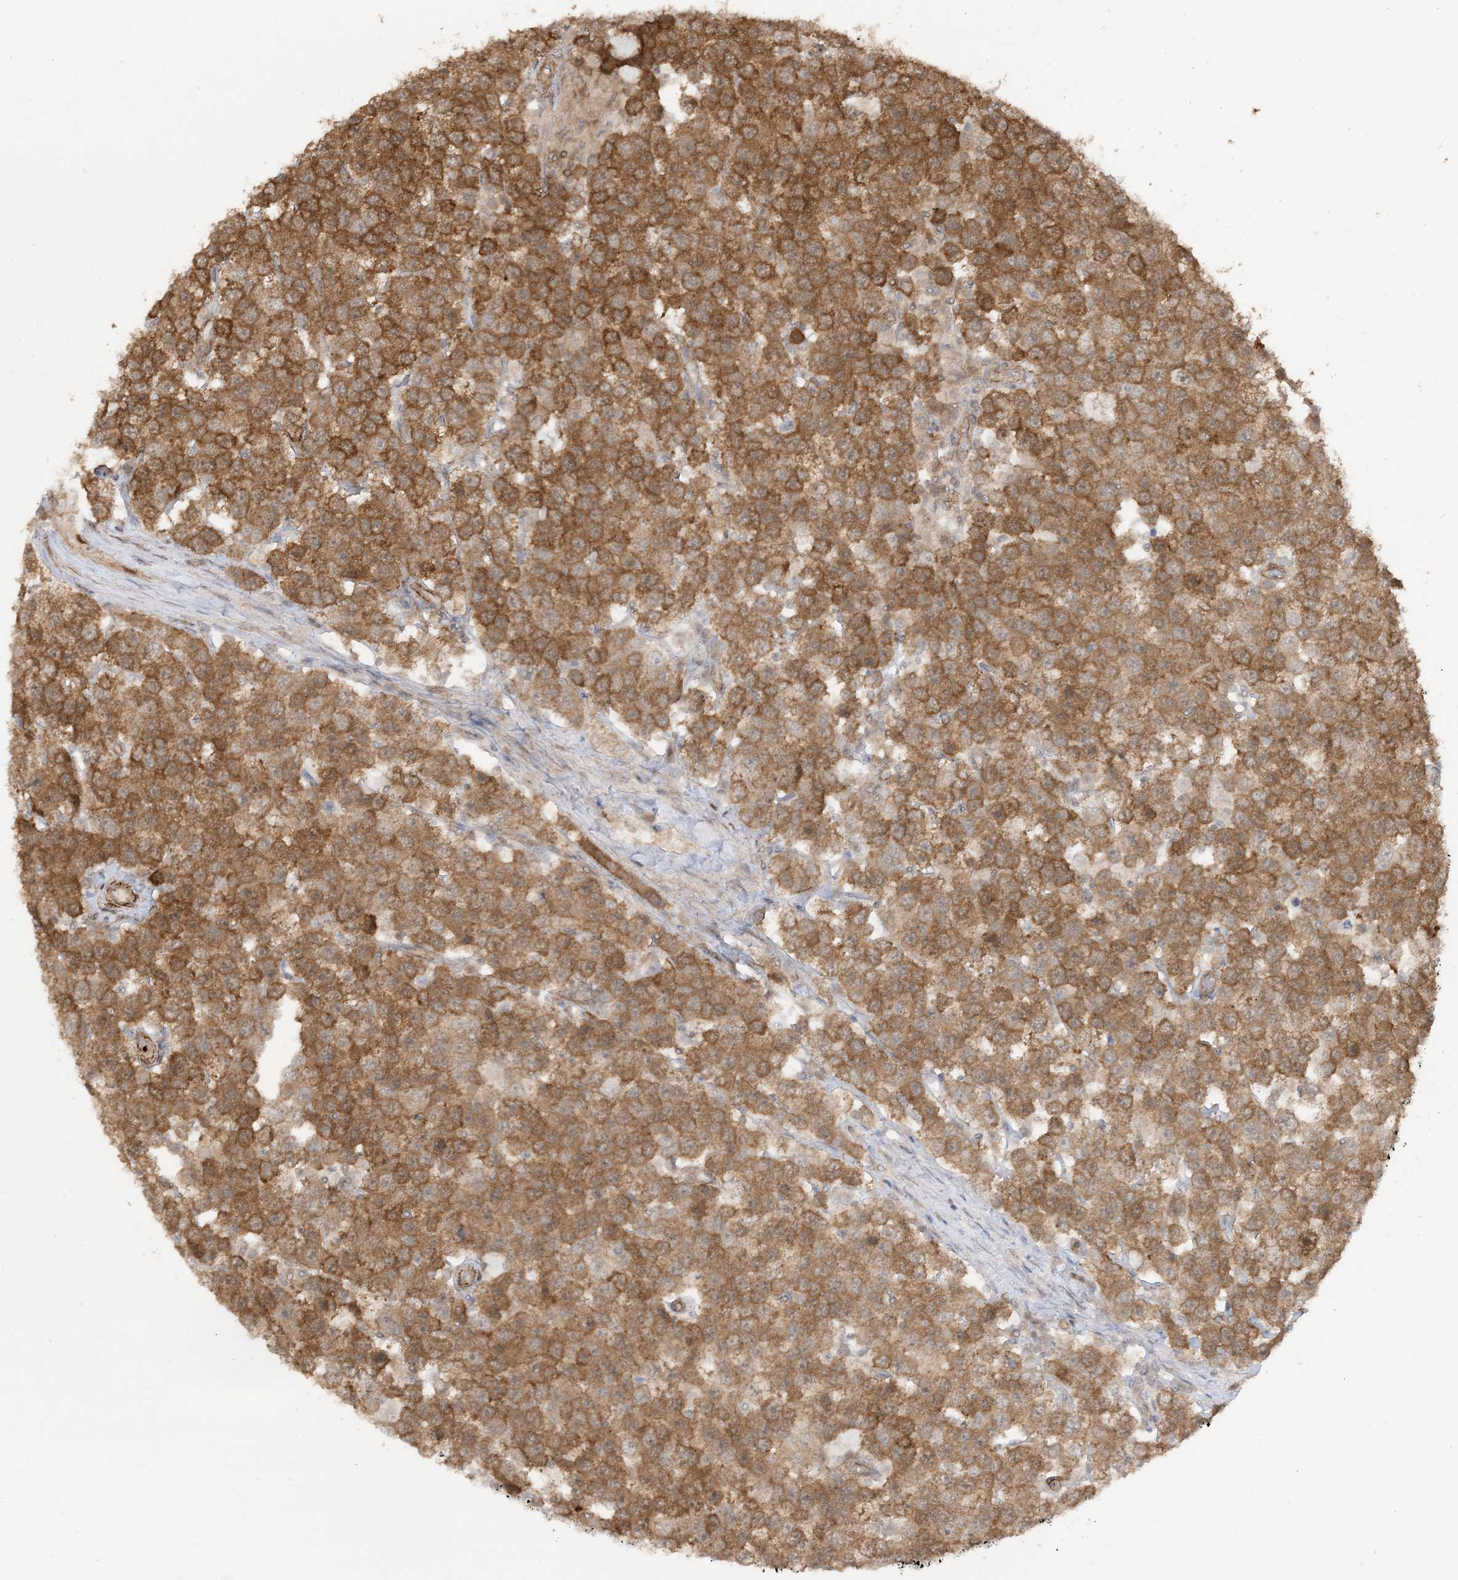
{"staining": {"intensity": "strong", "quantity": ">75%", "location": "cytoplasmic/membranous"}, "tissue": "testis cancer", "cell_type": "Tumor cells", "image_type": "cancer", "snomed": [{"axis": "morphology", "description": "Seminoma, NOS"}, {"axis": "topography", "description": "Testis"}], "caption": "This photomicrograph reveals immunohistochemistry (IHC) staining of human testis seminoma, with high strong cytoplasmic/membranous positivity in about >75% of tumor cells.", "gene": "TBCC", "patient": {"sex": "male", "age": 28}}